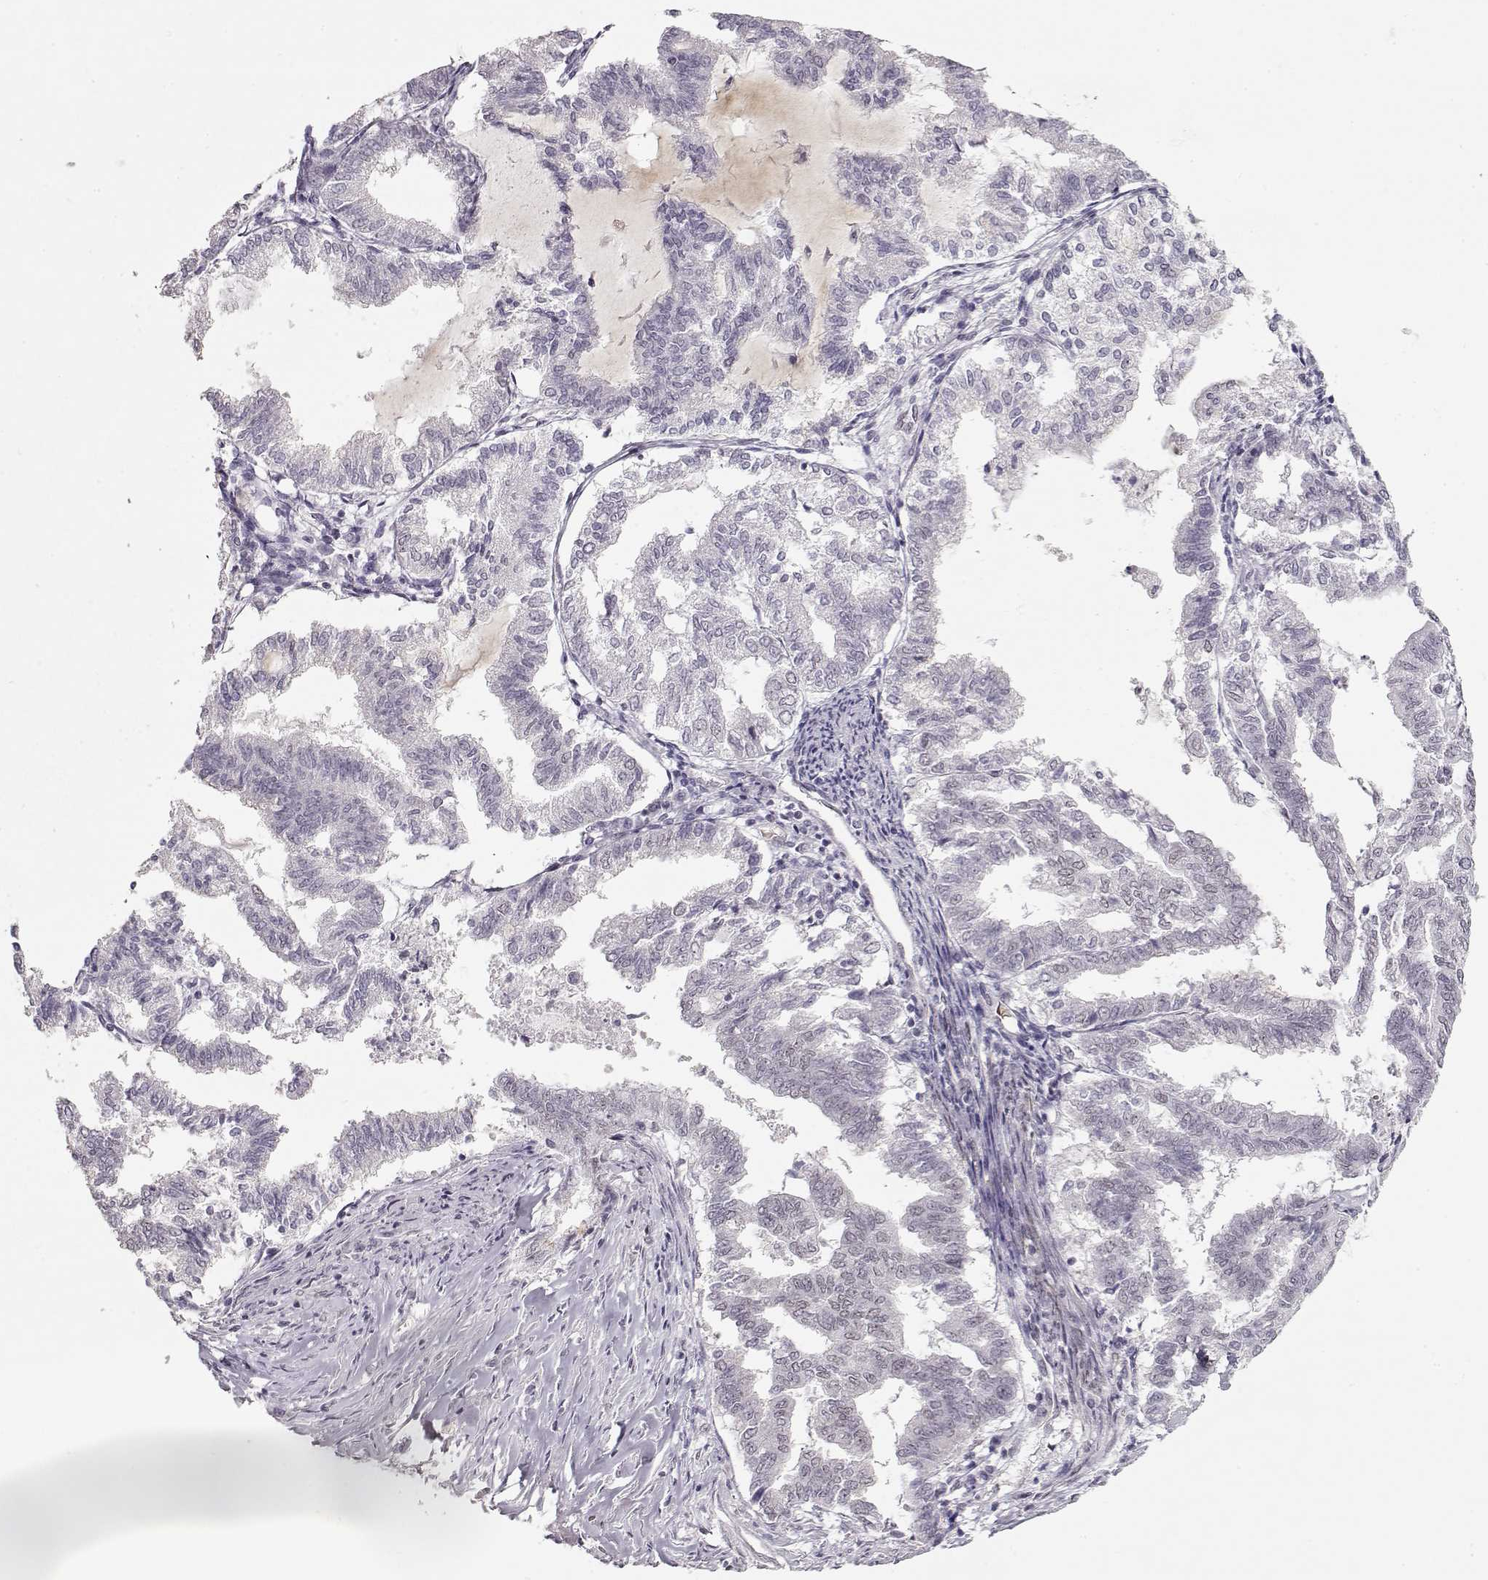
{"staining": {"intensity": "negative", "quantity": "none", "location": "none"}, "tissue": "endometrial cancer", "cell_type": "Tumor cells", "image_type": "cancer", "snomed": [{"axis": "morphology", "description": "Adenocarcinoma, NOS"}, {"axis": "topography", "description": "Endometrium"}], "caption": "Histopathology image shows no protein expression in tumor cells of endometrial adenocarcinoma tissue. (Immunohistochemistry (ihc), brightfield microscopy, high magnification).", "gene": "PCP4", "patient": {"sex": "female", "age": 79}}